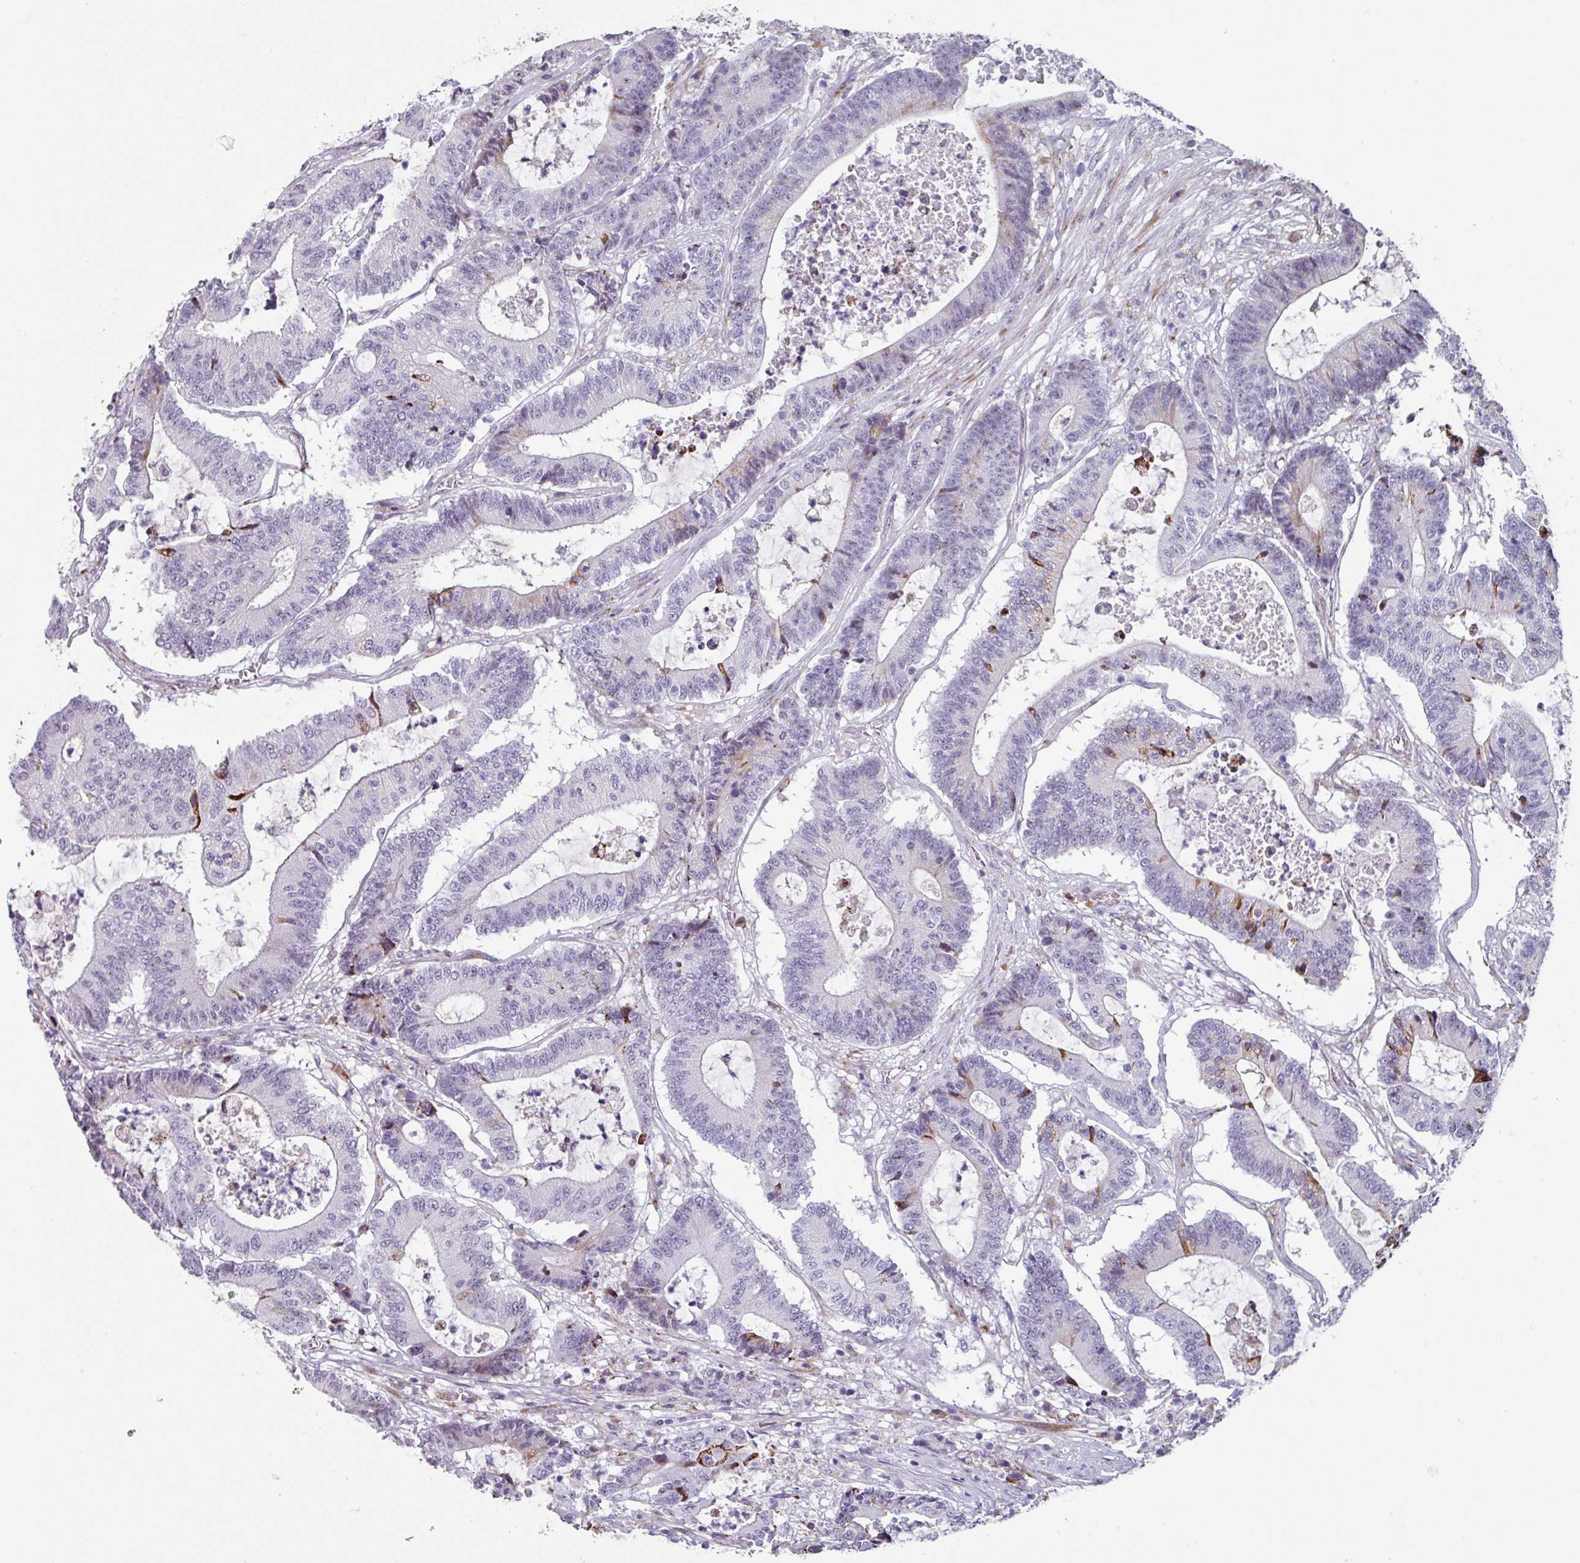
{"staining": {"intensity": "moderate", "quantity": "<25%", "location": "cytoplasmic/membranous"}, "tissue": "colorectal cancer", "cell_type": "Tumor cells", "image_type": "cancer", "snomed": [{"axis": "morphology", "description": "Adenocarcinoma, NOS"}, {"axis": "topography", "description": "Colon"}], "caption": "An IHC photomicrograph of neoplastic tissue is shown. Protein staining in brown highlights moderate cytoplasmic/membranous positivity in colorectal cancer within tumor cells.", "gene": "BMS1", "patient": {"sex": "female", "age": 84}}